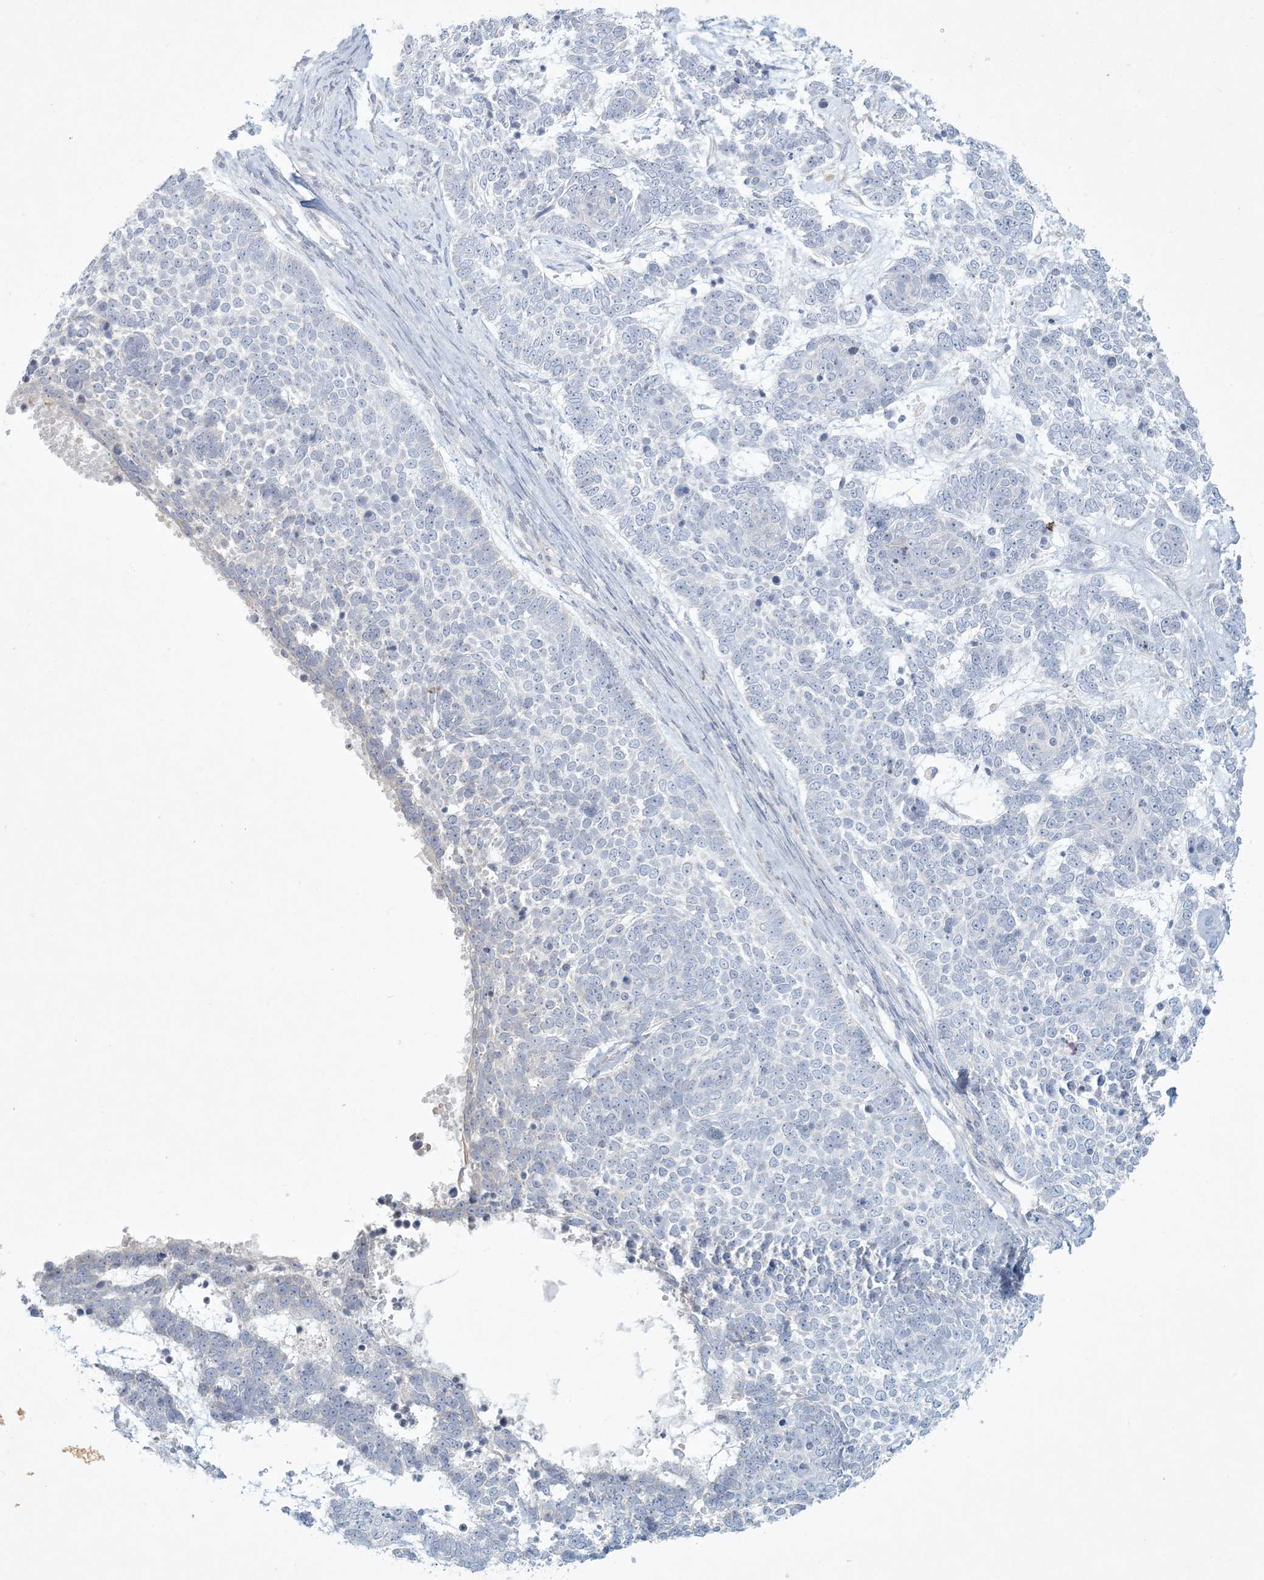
{"staining": {"intensity": "negative", "quantity": "none", "location": "none"}, "tissue": "skin cancer", "cell_type": "Tumor cells", "image_type": "cancer", "snomed": [{"axis": "morphology", "description": "Basal cell carcinoma"}, {"axis": "topography", "description": "Skin"}], "caption": "This is a image of immunohistochemistry (IHC) staining of skin cancer, which shows no expression in tumor cells.", "gene": "ZNF385D", "patient": {"sex": "female", "age": 81}}